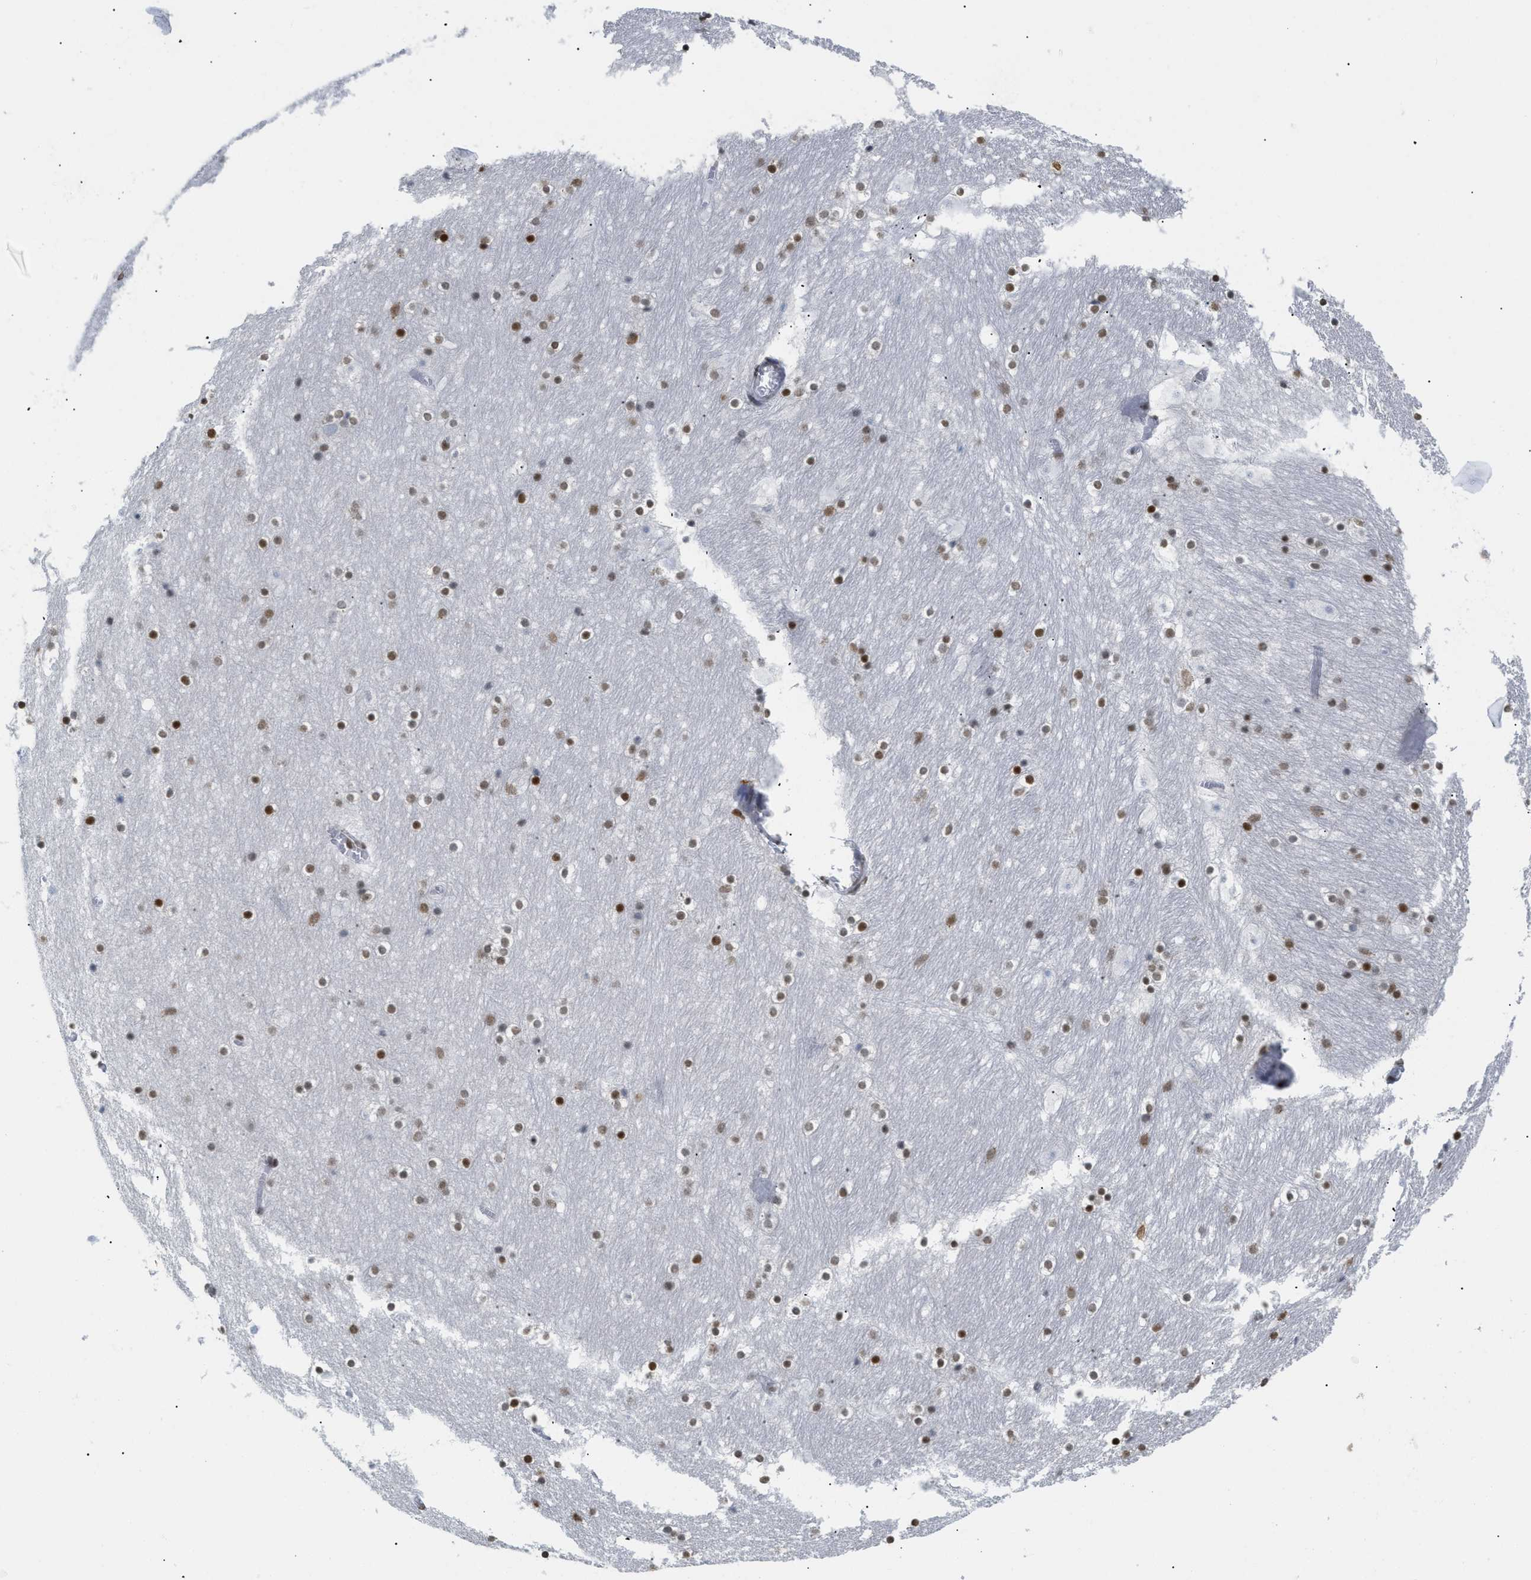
{"staining": {"intensity": "moderate", "quantity": ">75%", "location": "nuclear"}, "tissue": "hippocampus", "cell_type": "Glial cells", "image_type": "normal", "snomed": [{"axis": "morphology", "description": "Normal tissue, NOS"}, {"axis": "topography", "description": "Hippocampus"}], "caption": "High-power microscopy captured an immunohistochemistry (IHC) image of normal hippocampus, revealing moderate nuclear positivity in approximately >75% of glial cells.", "gene": "HMGN2", "patient": {"sex": "male", "age": 45}}